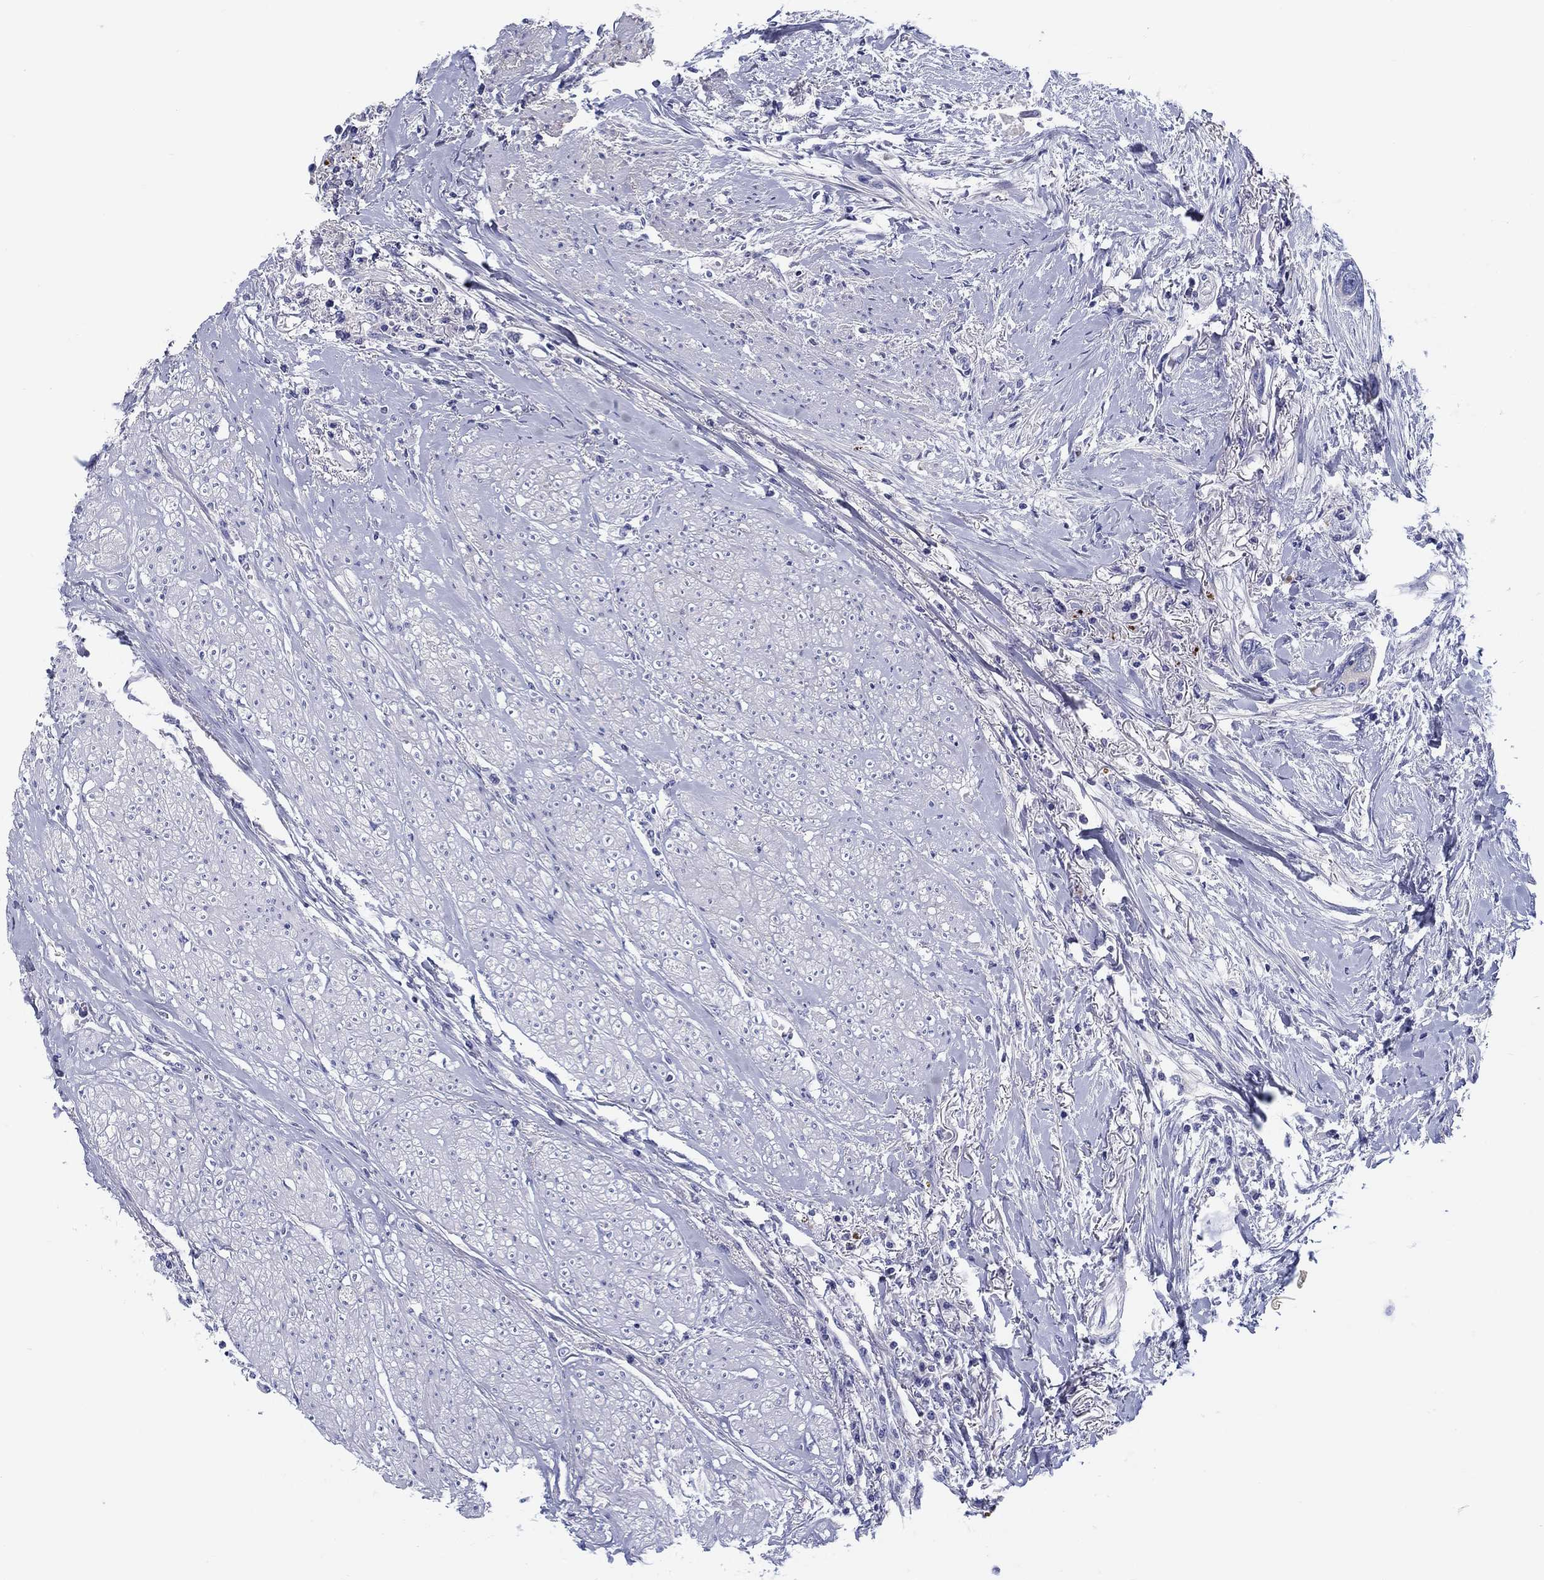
{"staining": {"intensity": "negative", "quantity": "none", "location": "none"}, "tissue": "colorectal cancer", "cell_type": "Tumor cells", "image_type": "cancer", "snomed": [{"axis": "morphology", "description": "Adenocarcinoma, NOS"}, {"axis": "topography", "description": "Rectum"}], "caption": "A photomicrograph of colorectal cancer stained for a protein displays no brown staining in tumor cells.", "gene": "HAPLN4", "patient": {"sex": "male", "age": 59}}